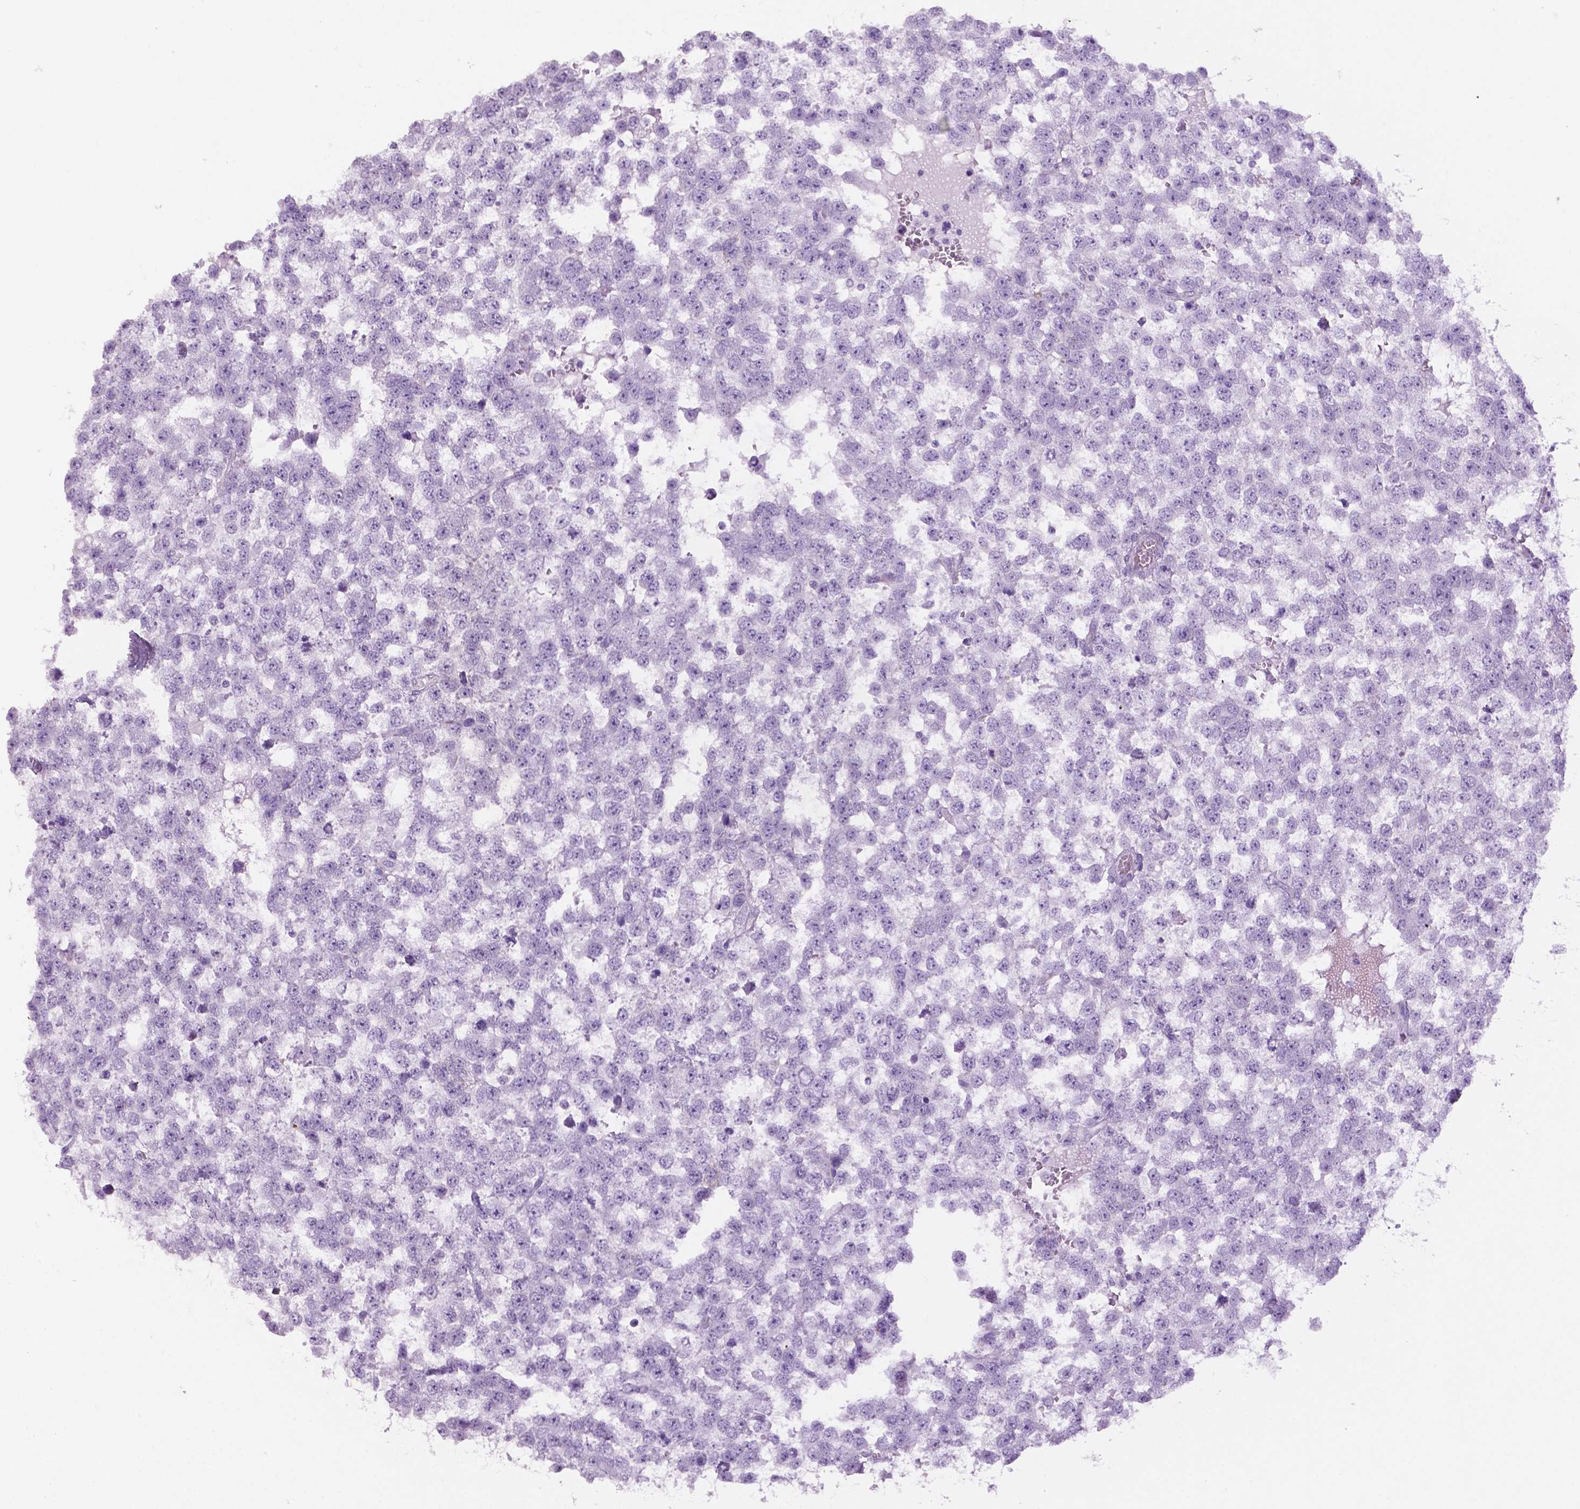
{"staining": {"intensity": "negative", "quantity": "none", "location": "none"}, "tissue": "testis cancer", "cell_type": "Tumor cells", "image_type": "cancer", "snomed": [{"axis": "morphology", "description": "Normal tissue, NOS"}, {"axis": "morphology", "description": "Seminoma, NOS"}, {"axis": "topography", "description": "Testis"}, {"axis": "topography", "description": "Epididymis"}], "caption": "IHC of testis cancer (seminoma) displays no positivity in tumor cells.", "gene": "PHGR1", "patient": {"sex": "male", "age": 34}}